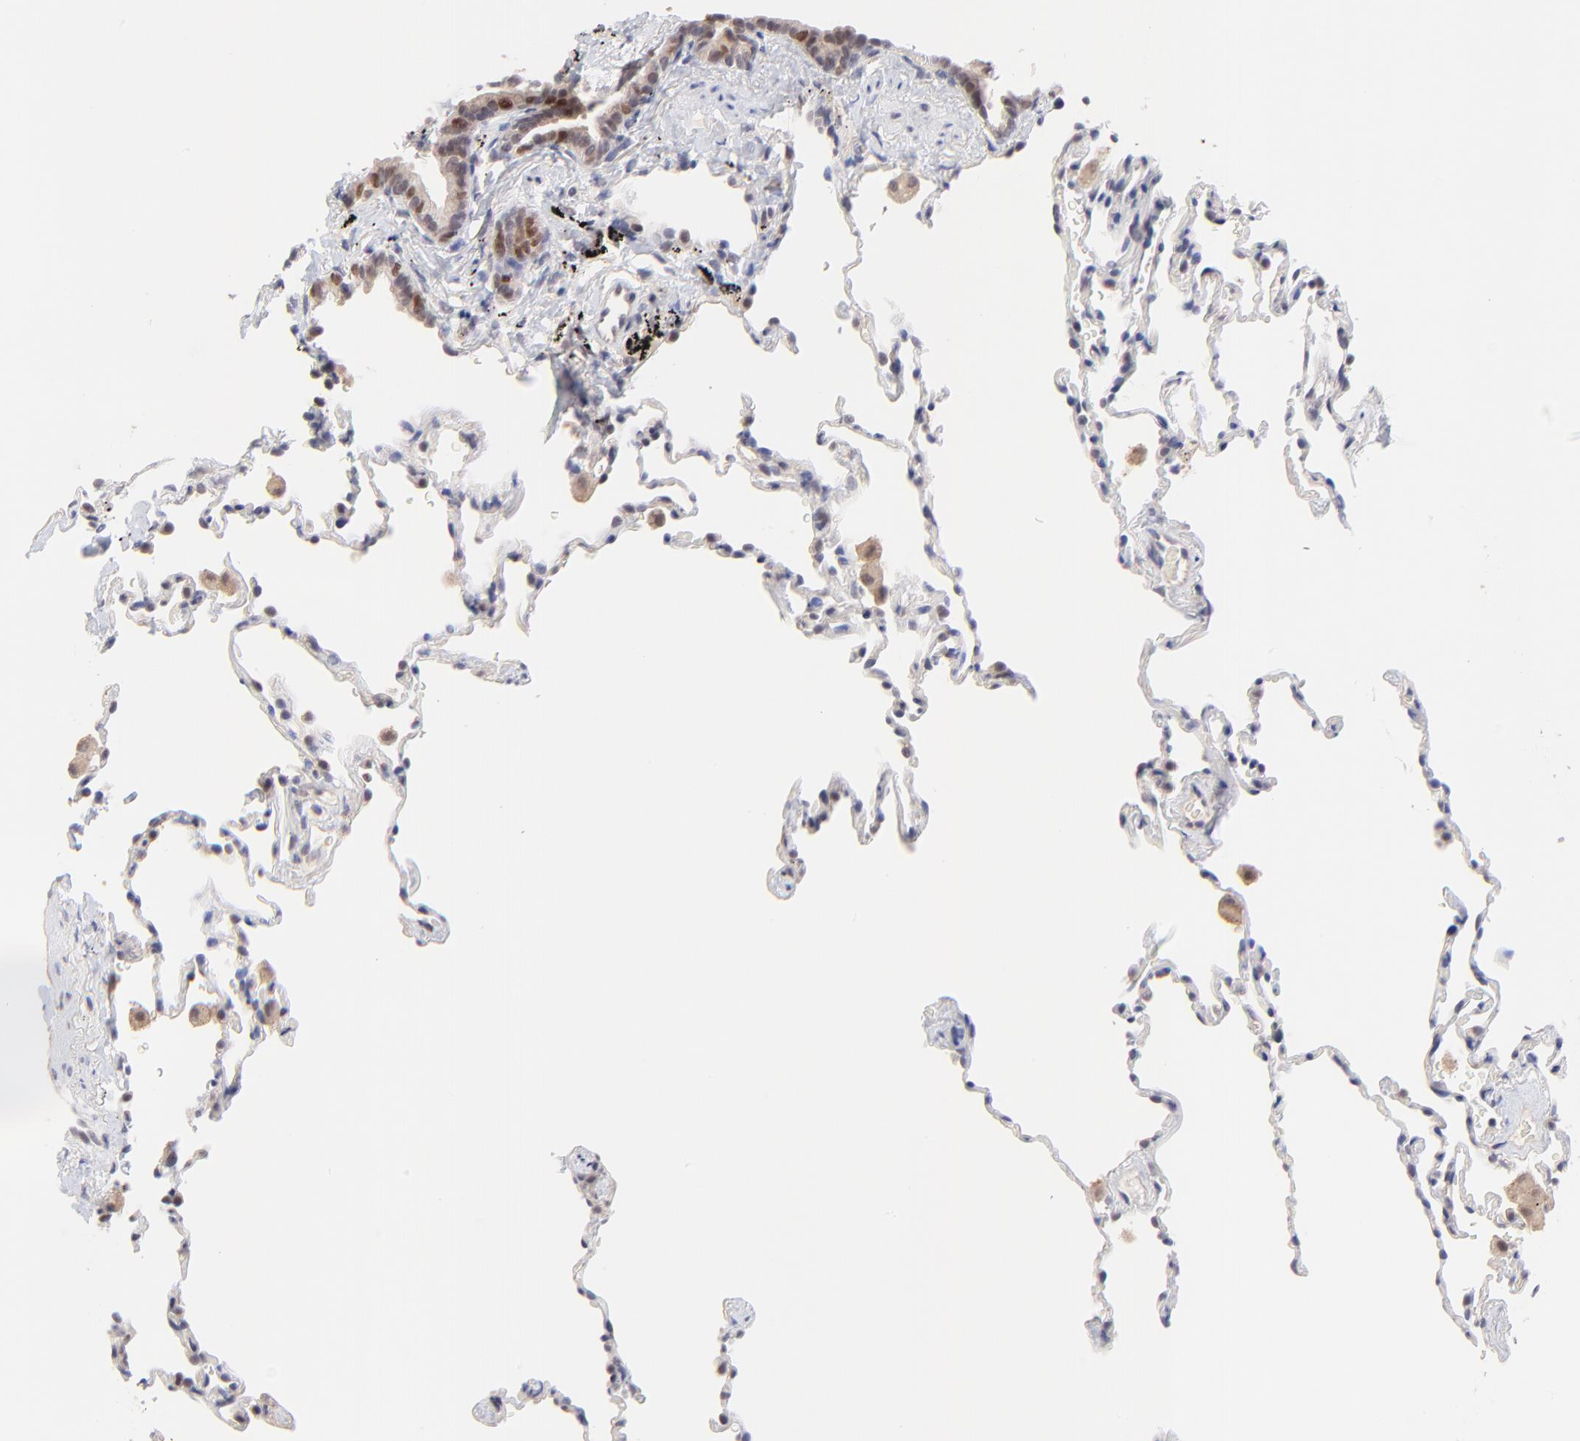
{"staining": {"intensity": "negative", "quantity": "none", "location": "none"}, "tissue": "lung", "cell_type": "Alveolar cells", "image_type": "normal", "snomed": [{"axis": "morphology", "description": "Normal tissue, NOS"}, {"axis": "morphology", "description": "Soft tissue tumor metastatic"}, {"axis": "topography", "description": "Lung"}], "caption": "This micrograph is of unremarkable lung stained with IHC to label a protein in brown with the nuclei are counter-stained blue. There is no positivity in alveolar cells. (Immunohistochemistry, brightfield microscopy, high magnification).", "gene": "ZNF747", "patient": {"sex": "male", "age": 59}}